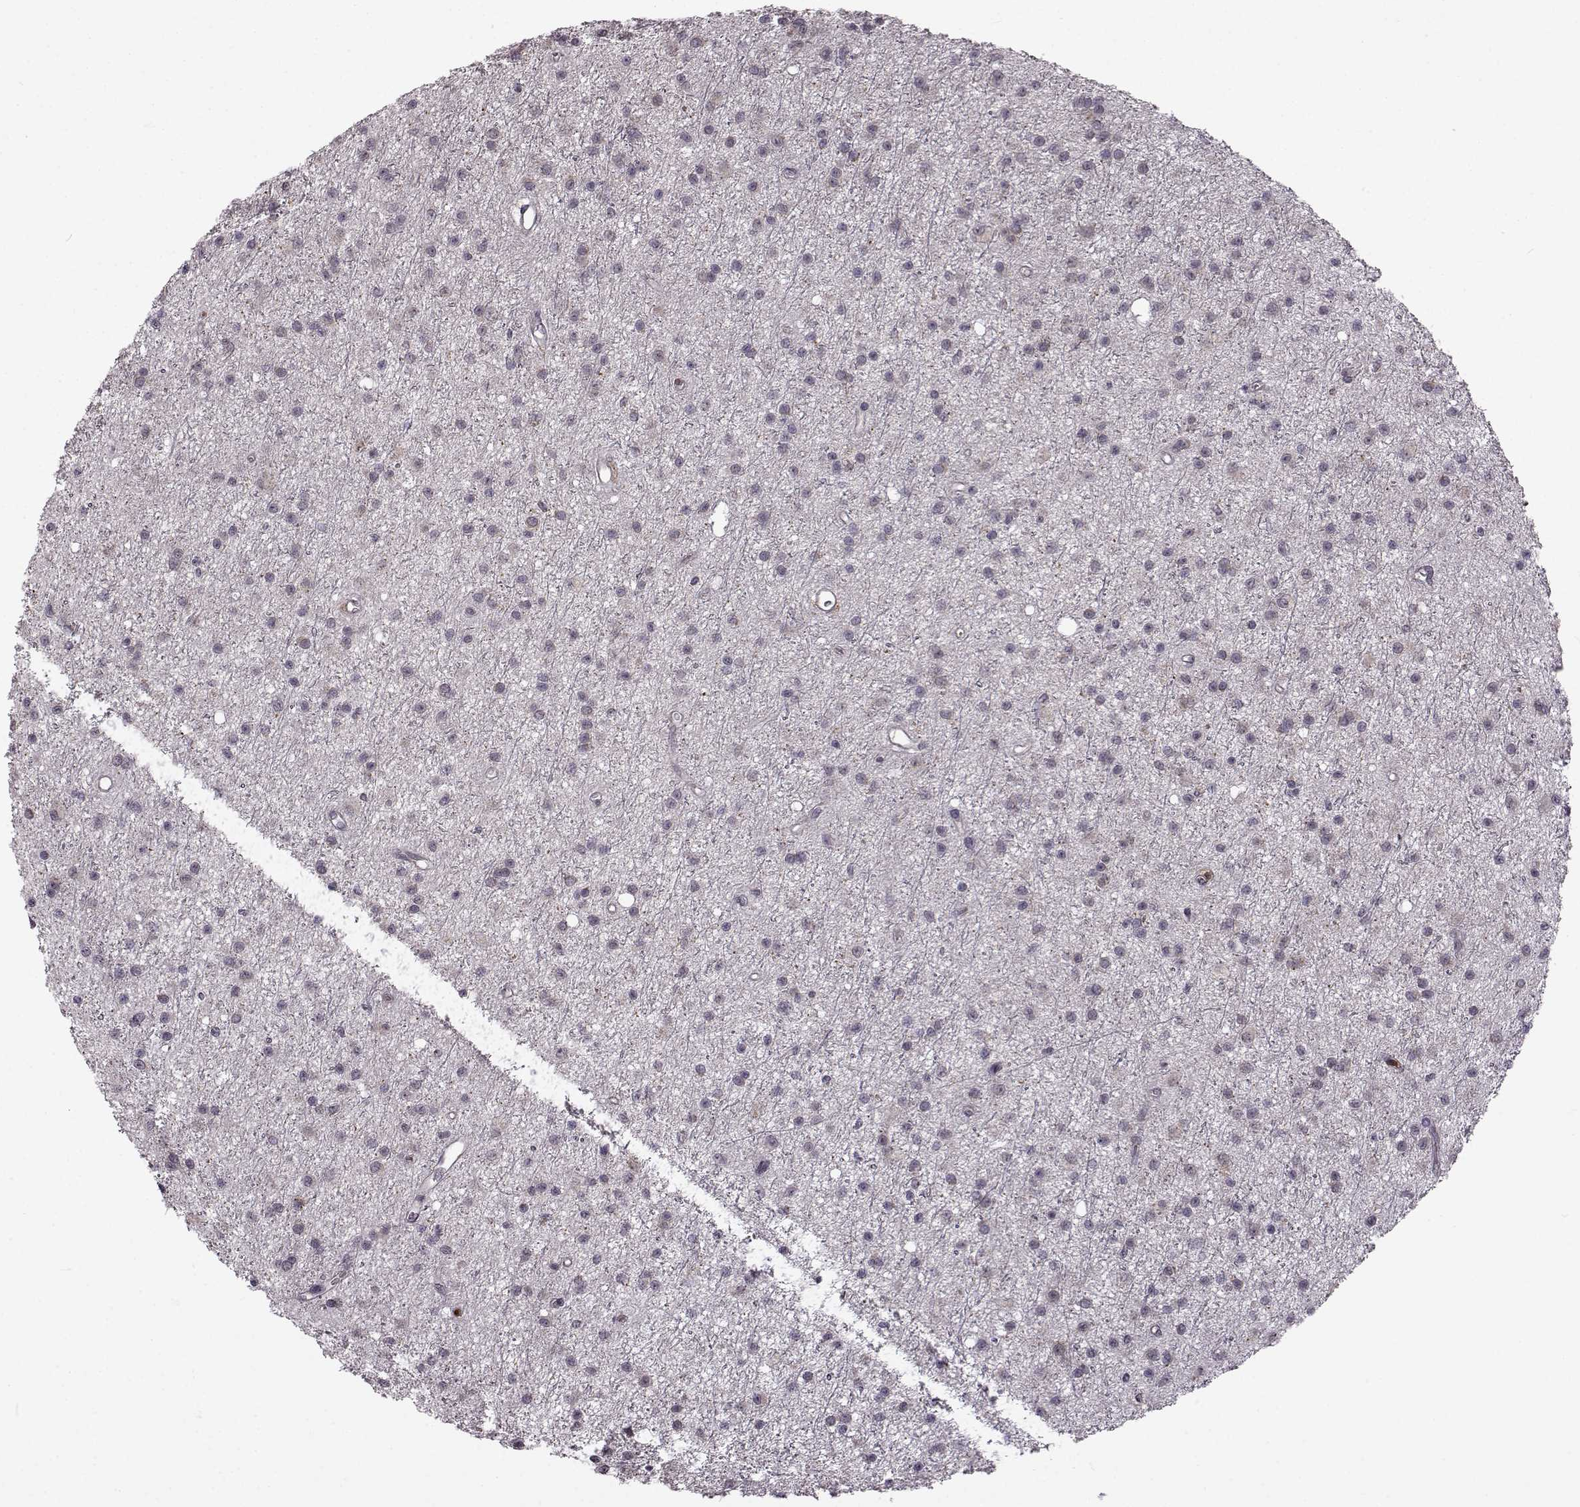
{"staining": {"intensity": "negative", "quantity": "none", "location": "none"}, "tissue": "glioma", "cell_type": "Tumor cells", "image_type": "cancer", "snomed": [{"axis": "morphology", "description": "Glioma, malignant, Low grade"}, {"axis": "topography", "description": "Brain"}], "caption": "DAB (3,3'-diaminobenzidine) immunohistochemical staining of human glioma displays no significant expression in tumor cells. (Brightfield microscopy of DAB (3,3'-diaminobenzidine) immunohistochemistry (IHC) at high magnification).", "gene": "DOK2", "patient": {"sex": "male", "age": 27}}